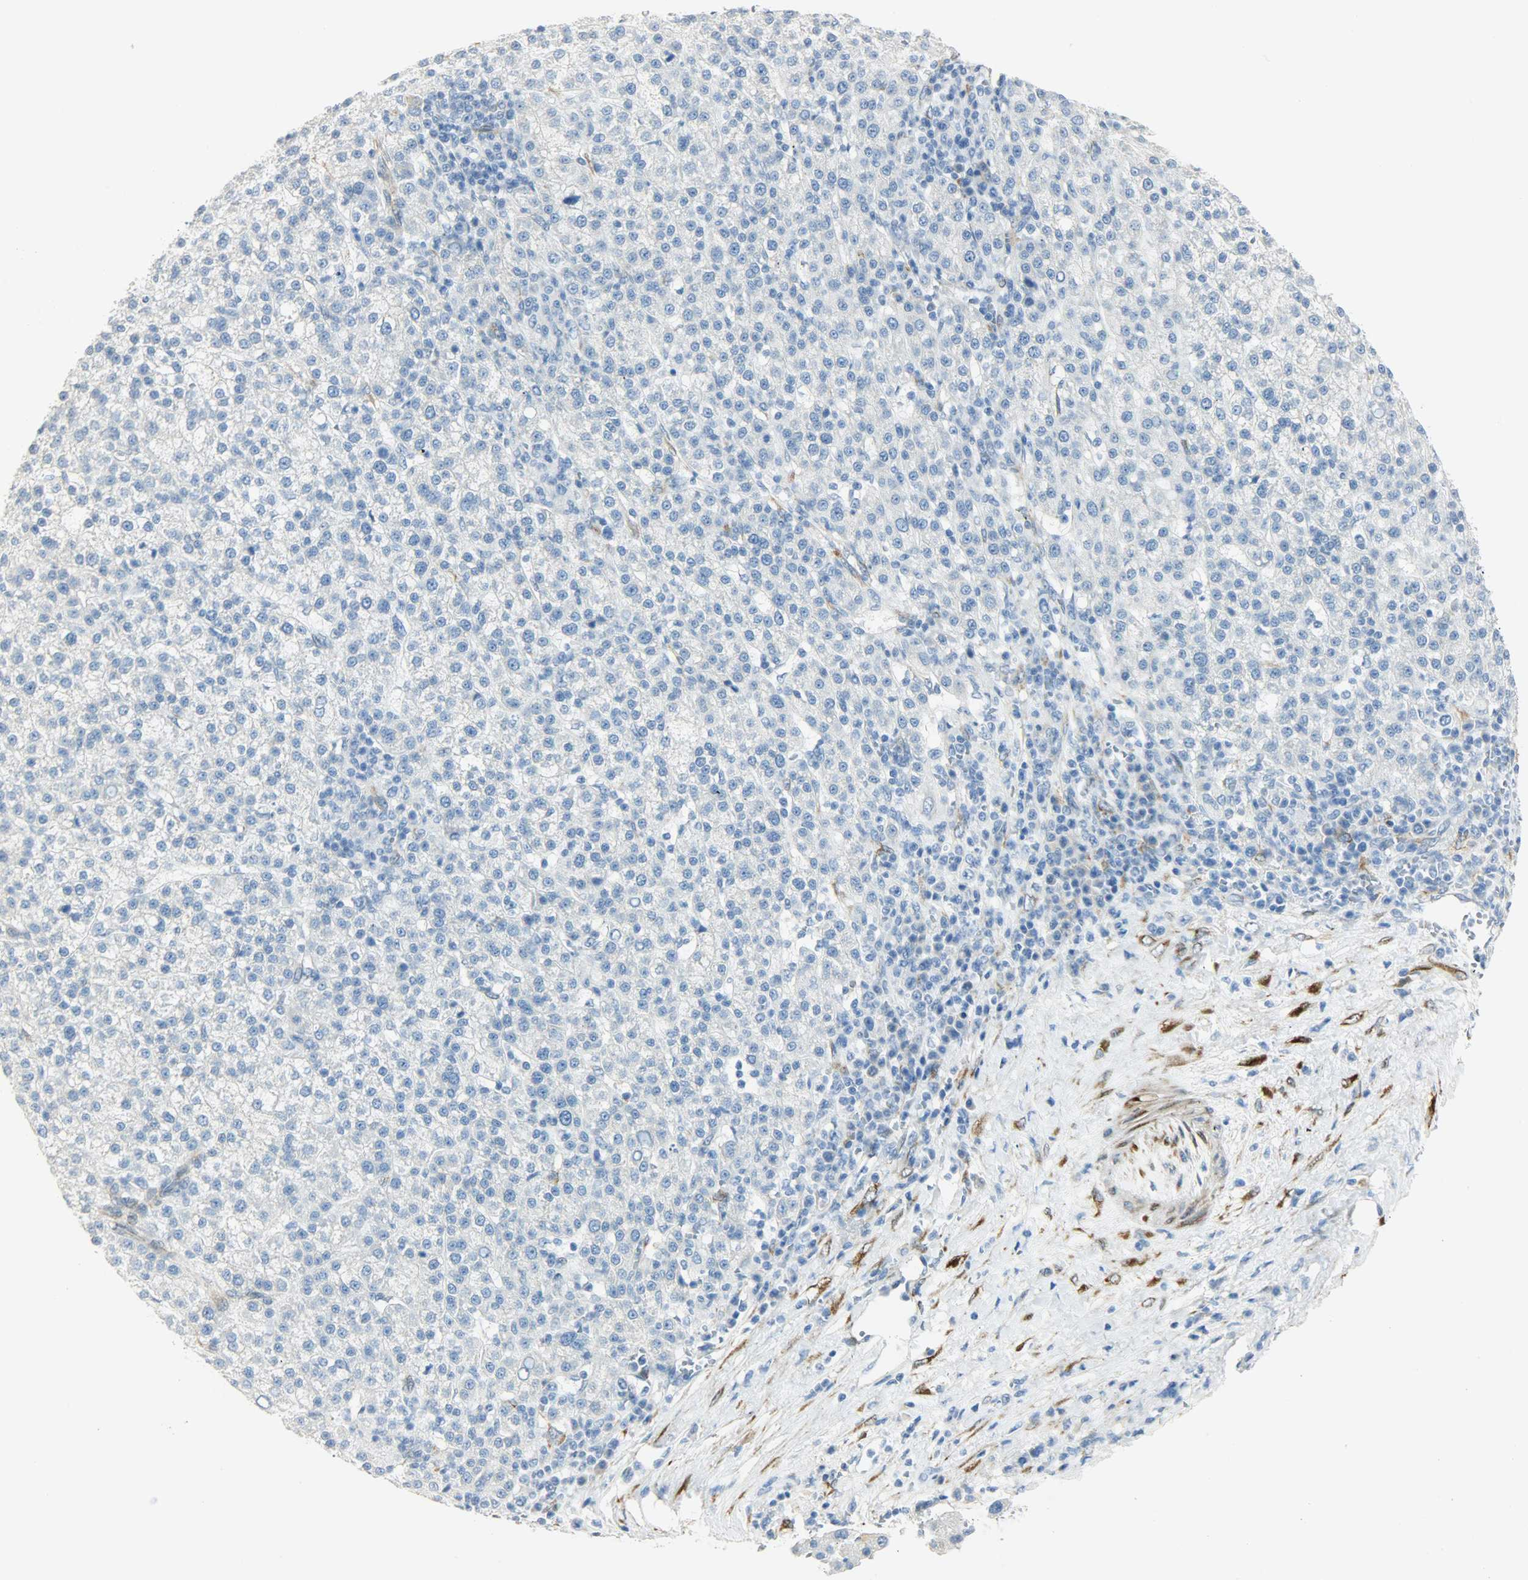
{"staining": {"intensity": "negative", "quantity": "none", "location": "none"}, "tissue": "liver cancer", "cell_type": "Tumor cells", "image_type": "cancer", "snomed": [{"axis": "morphology", "description": "Carcinoma, Hepatocellular, NOS"}, {"axis": "topography", "description": "Liver"}], "caption": "The histopathology image shows no staining of tumor cells in liver hepatocellular carcinoma.", "gene": "PKD2", "patient": {"sex": "female", "age": 58}}